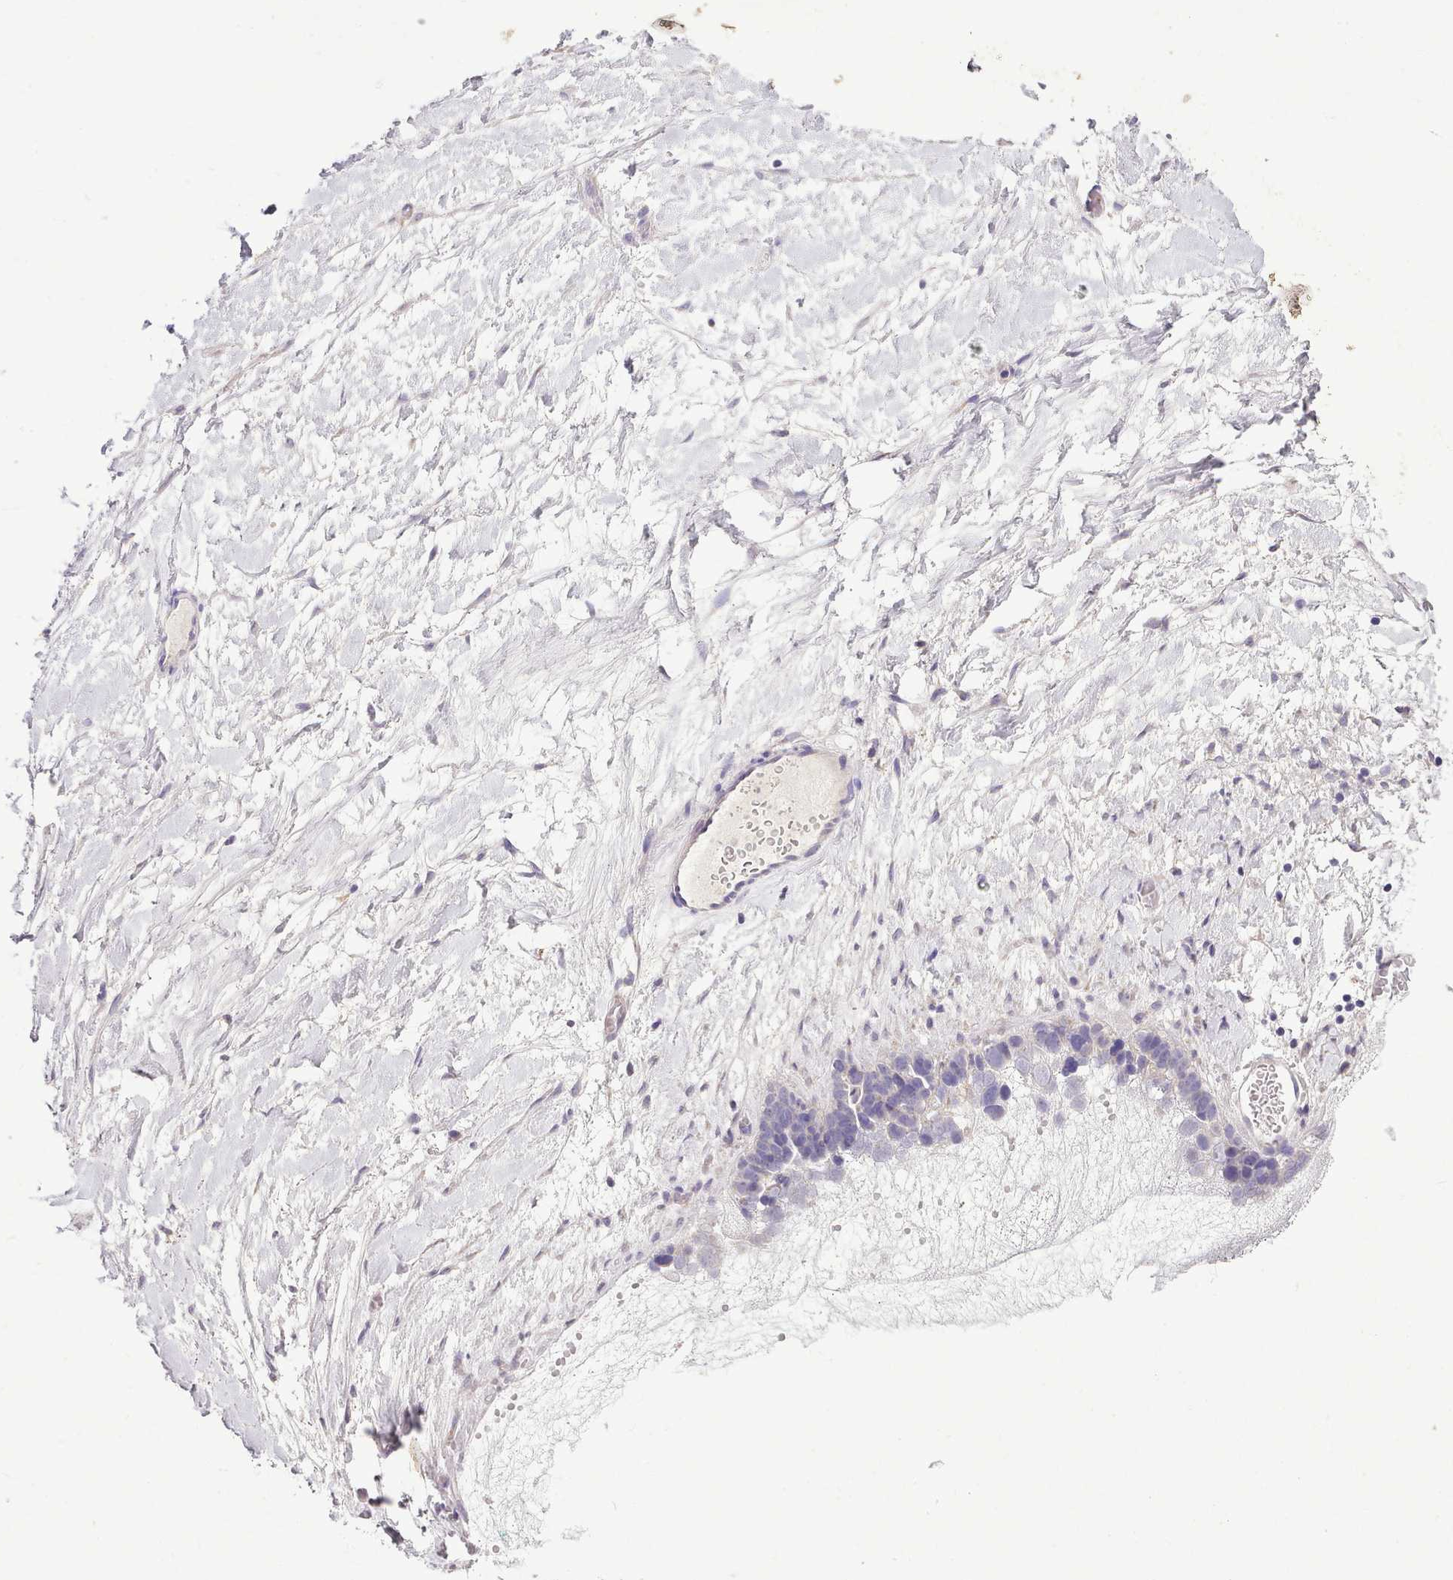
{"staining": {"intensity": "negative", "quantity": "none", "location": "none"}, "tissue": "ovarian cancer", "cell_type": "Tumor cells", "image_type": "cancer", "snomed": [{"axis": "morphology", "description": "Cystadenocarcinoma, serous, NOS"}, {"axis": "topography", "description": "Ovary"}], "caption": "This is a histopathology image of immunohistochemistry staining of ovarian cancer, which shows no positivity in tumor cells.", "gene": "FAM83E", "patient": {"sex": "female", "age": 54}}